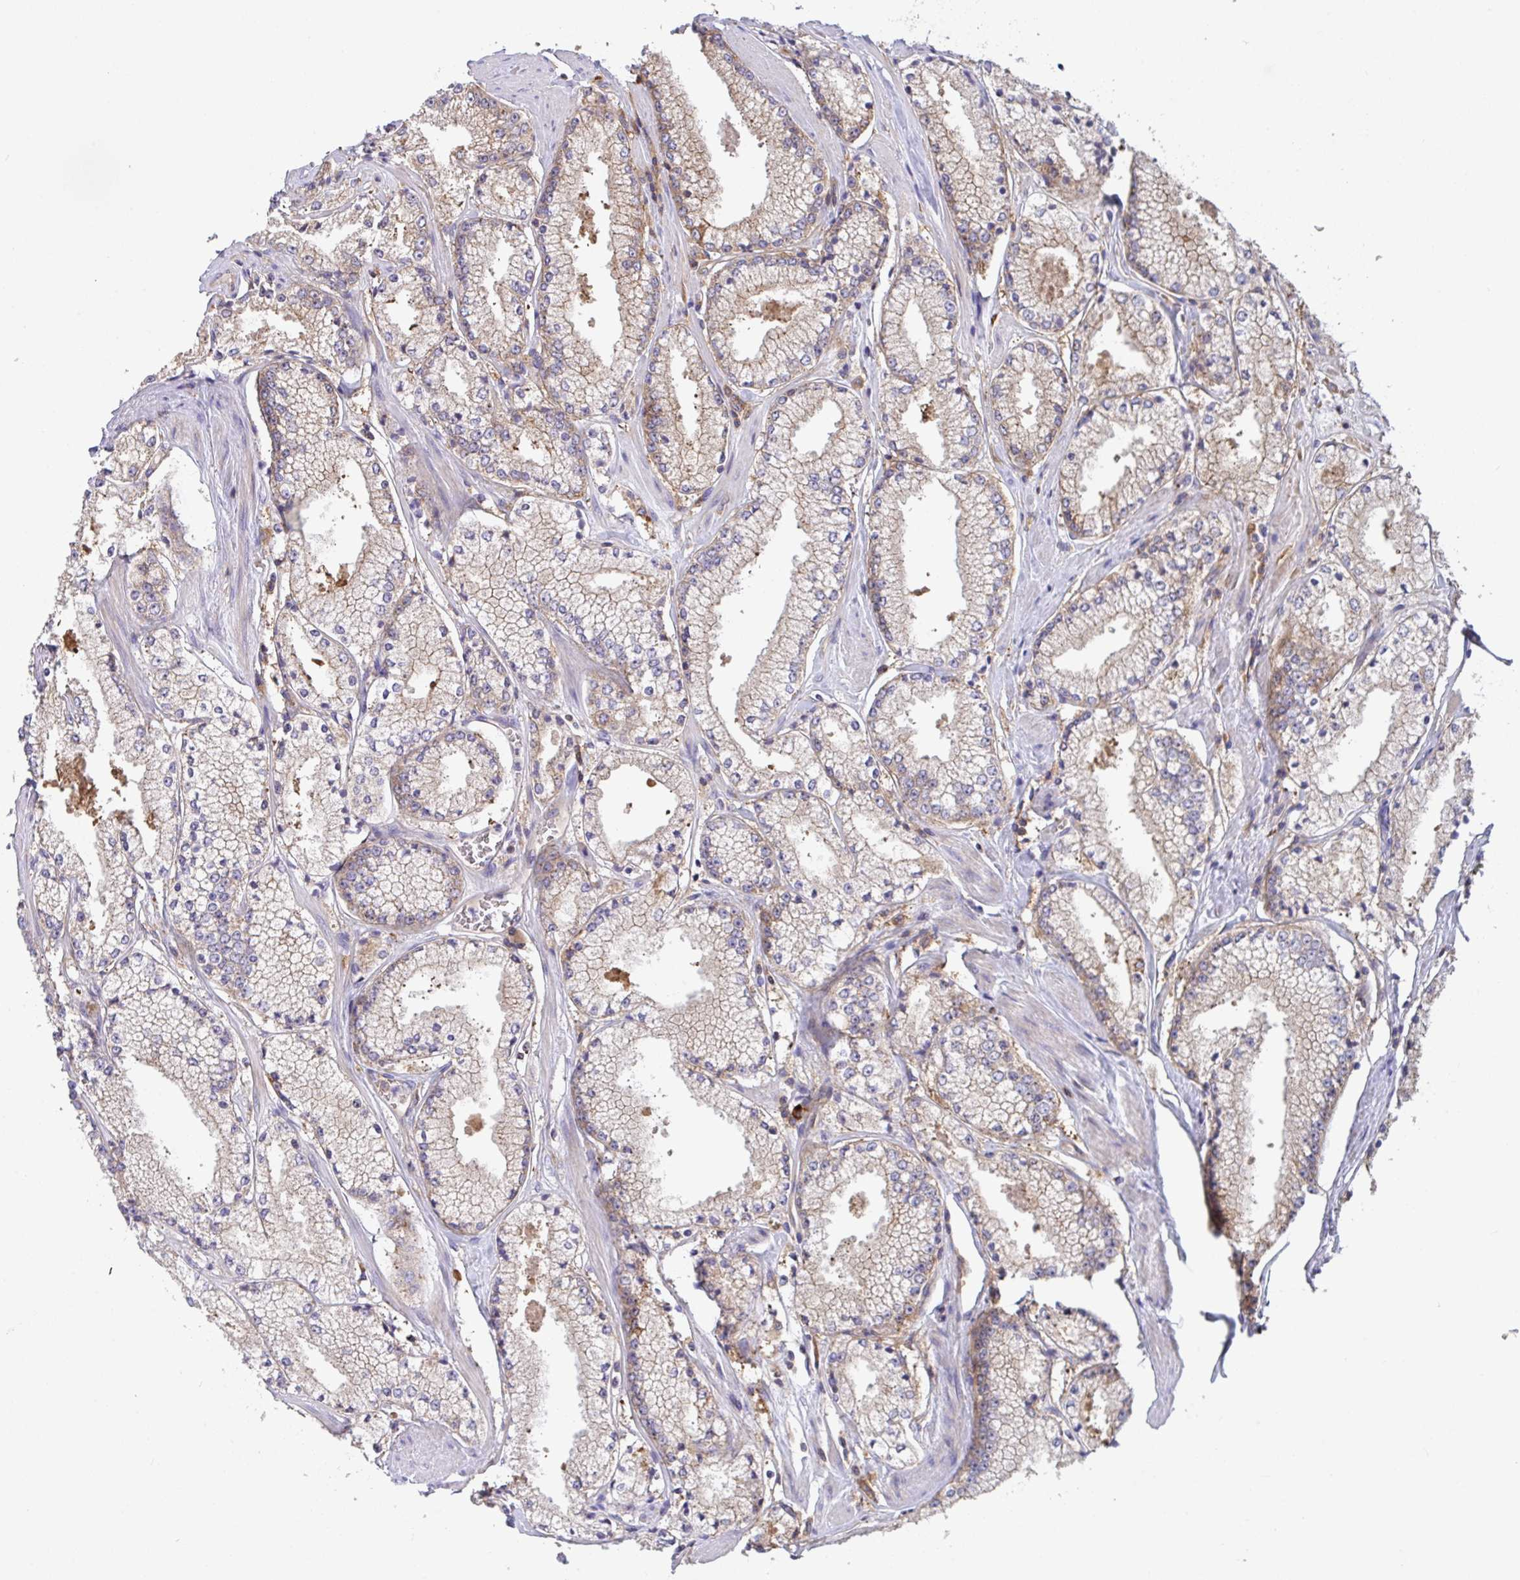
{"staining": {"intensity": "weak", "quantity": "25%-75%", "location": "cytoplasmic/membranous"}, "tissue": "prostate cancer", "cell_type": "Tumor cells", "image_type": "cancer", "snomed": [{"axis": "morphology", "description": "Adenocarcinoma, High grade"}, {"axis": "topography", "description": "Prostate"}], "caption": "Weak cytoplasmic/membranous protein positivity is identified in about 25%-75% of tumor cells in prostate cancer.", "gene": "YARS2", "patient": {"sex": "male", "age": 63}}